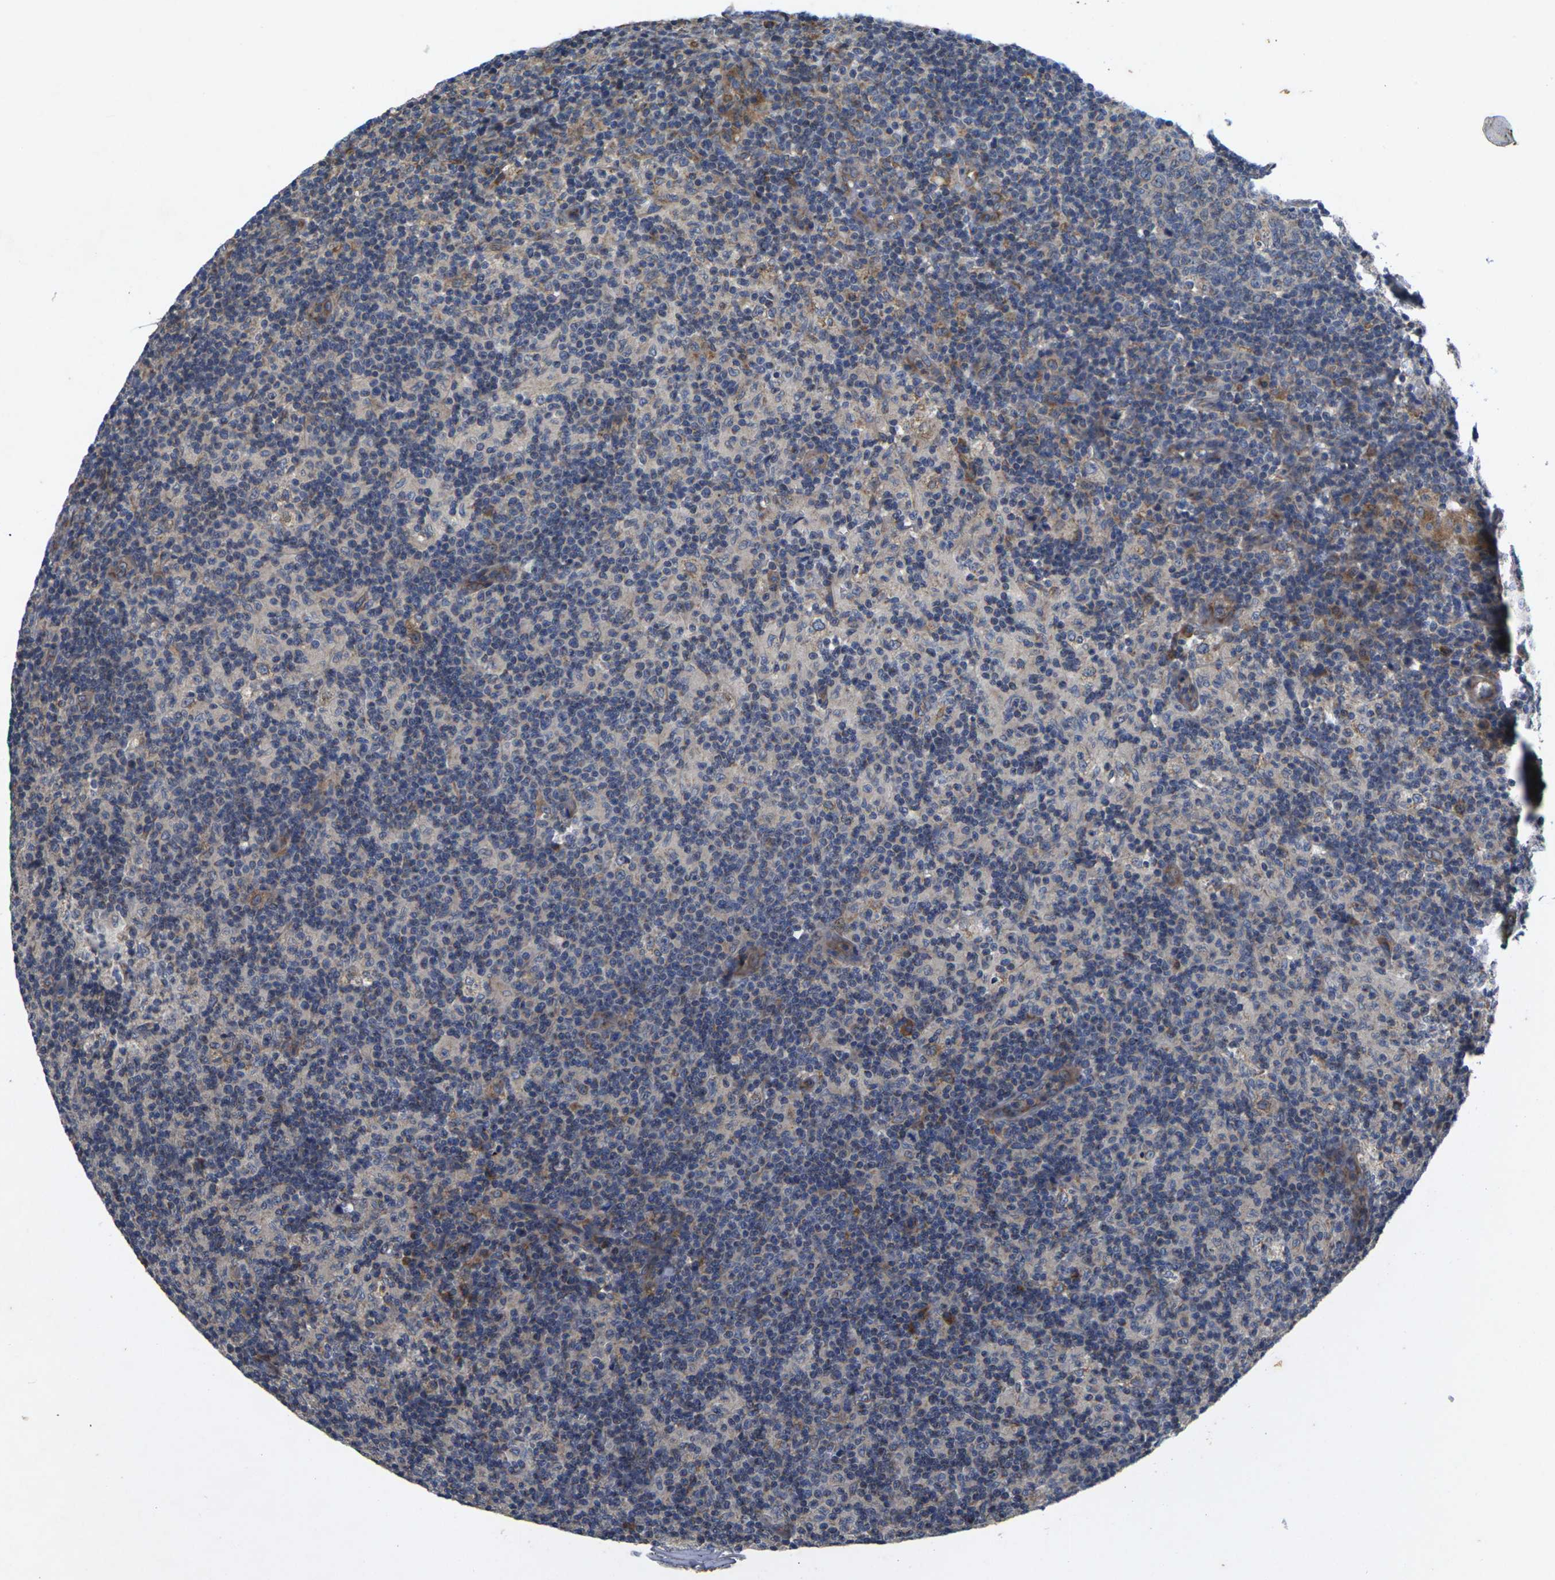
{"staining": {"intensity": "weak", "quantity": "25%-75%", "location": "cytoplasmic/membranous"}, "tissue": "lymph node", "cell_type": "Germinal center cells", "image_type": "normal", "snomed": [{"axis": "morphology", "description": "Normal tissue, NOS"}, {"axis": "morphology", "description": "Inflammation, NOS"}, {"axis": "topography", "description": "Lymph node"}], "caption": "High-power microscopy captured an IHC micrograph of normal lymph node, revealing weak cytoplasmic/membranous positivity in approximately 25%-75% of germinal center cells.", "gene": "KIF1B", "patient": {"sex": "male", "age": 55}}